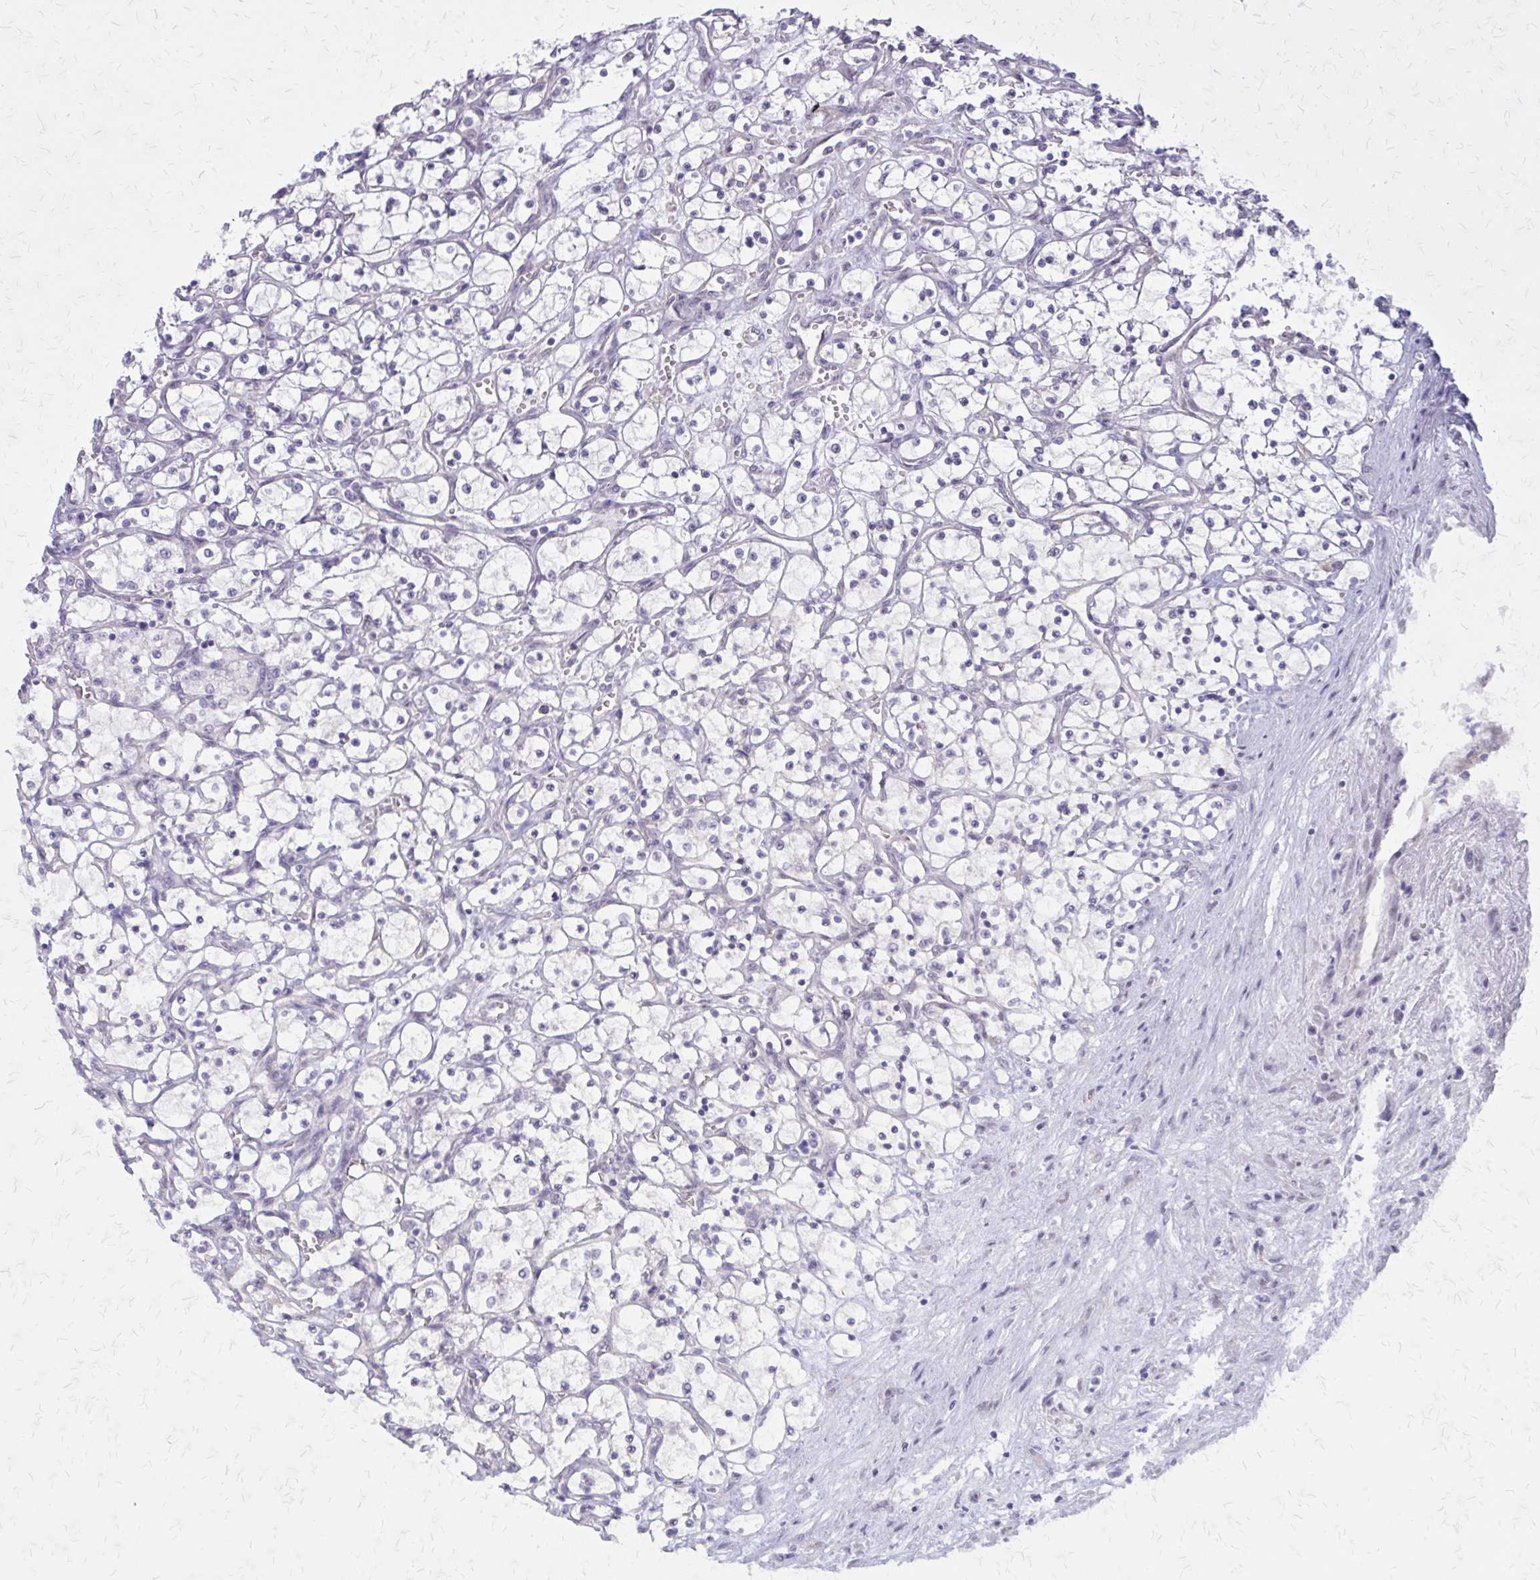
{"staining": {"intensity": "negative", "quantity": "none", "location": "none"}, "tissue": "renal cancer", "cell_type": "Tumor cells", "image_type": "cancer", "snomed": [{"axis": "morphology", "description": "Adenocarcinoma, NOS"}, {"axis": "topography", "description": "Kidney"}], "caption": "Tumor cells show no significant positivity in renal adenocarcinoma.", "gene": "PLCB1", "patient": {"sex": "female", "age": 69}}